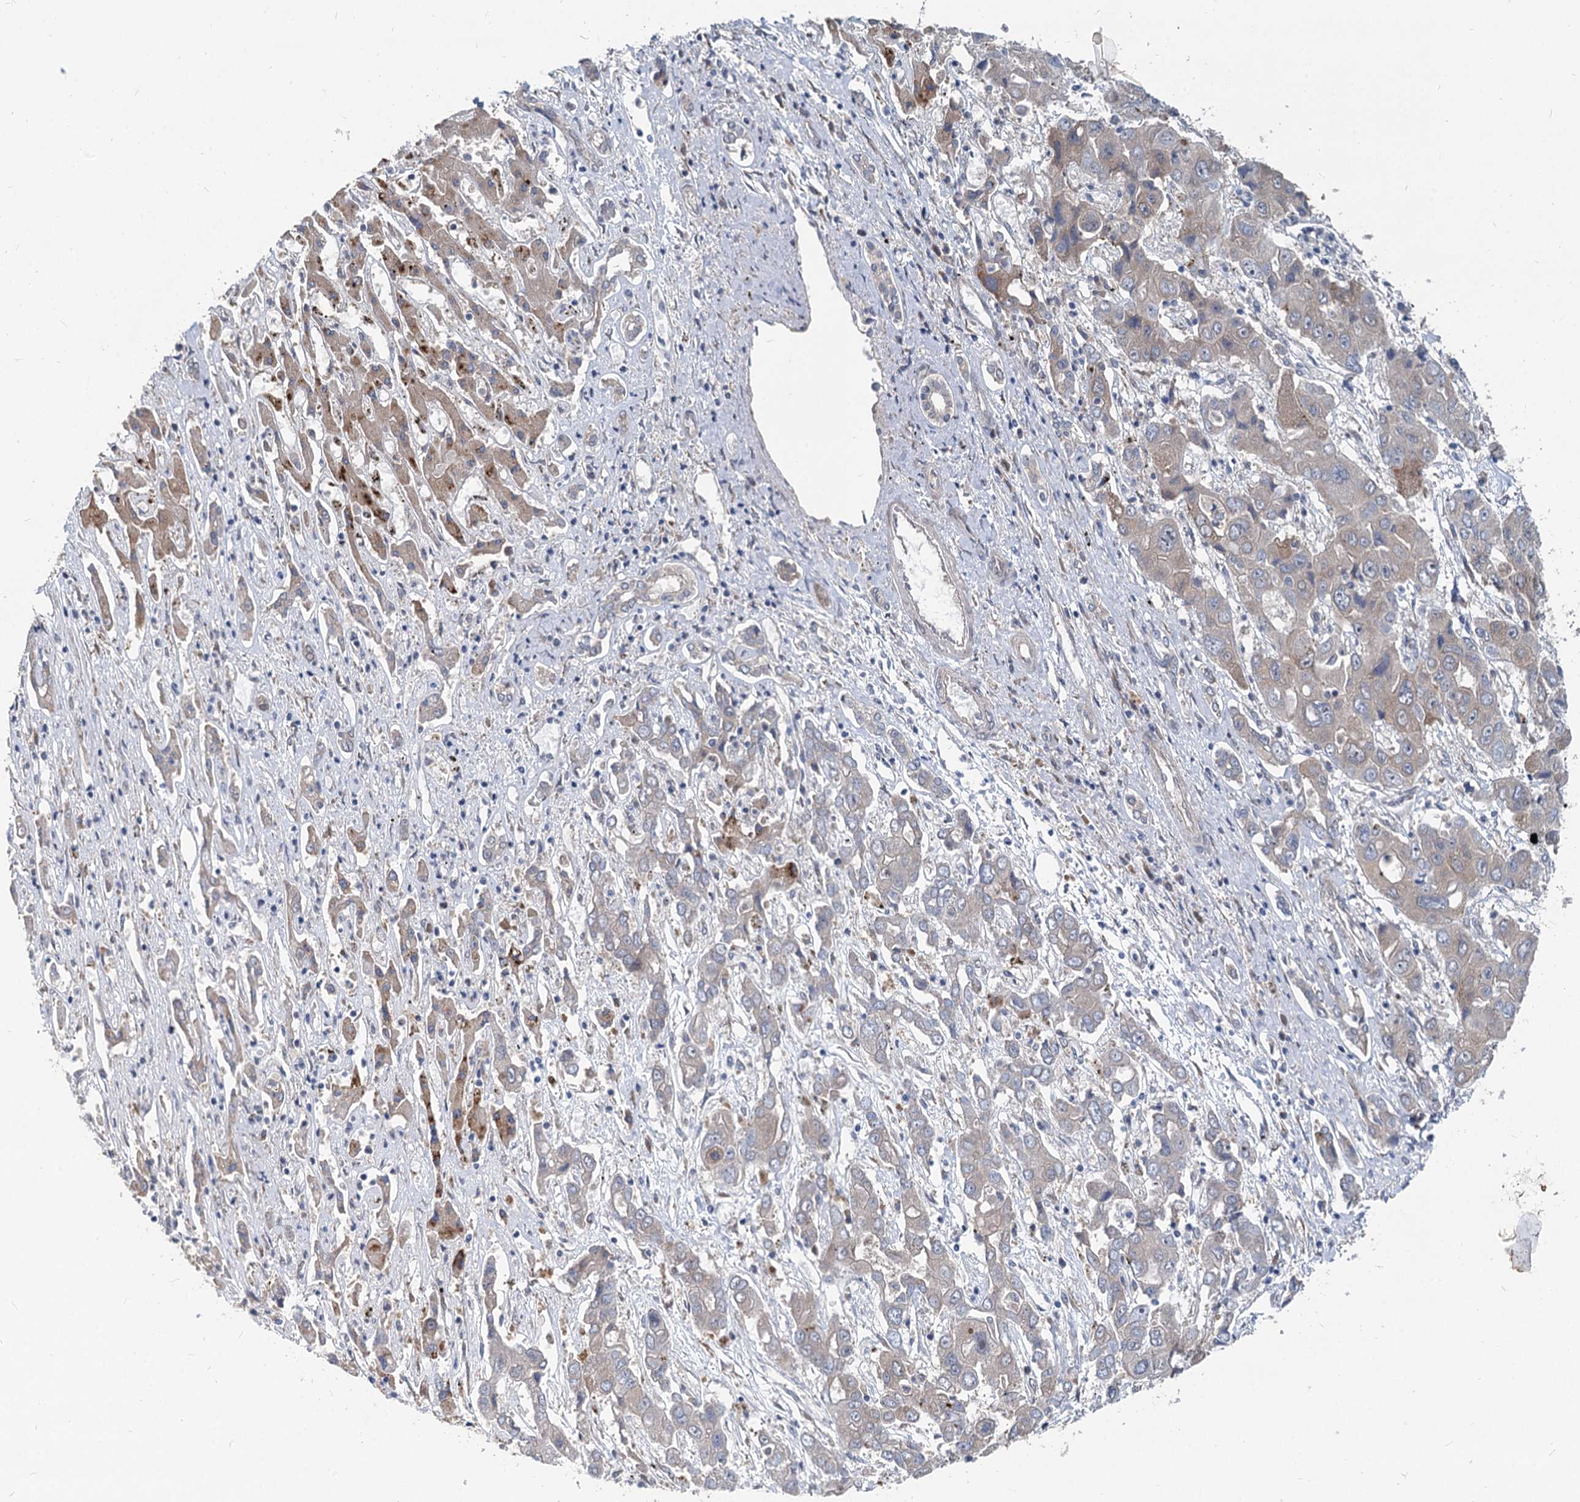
{"staining": {"intensity": "weak", "quantity": "<25%", "location": "cytoplasmic/membranous"}, "tissue": "liver cancer", "cell_type": "Tumor cells", "image_type": "cancer", "snomed": [{"axis": "morphology", "description": "Cholangiocarcinoma"}, {"axis": "topography", "description": "Liver"}], "caption": "The immunohistochemistry (IHC) histopathology image has no significant staining in tumor cells of liver cancer tissue.", "gene": "EIF2B2", "patient": {"sex": "male", "age": 67}}